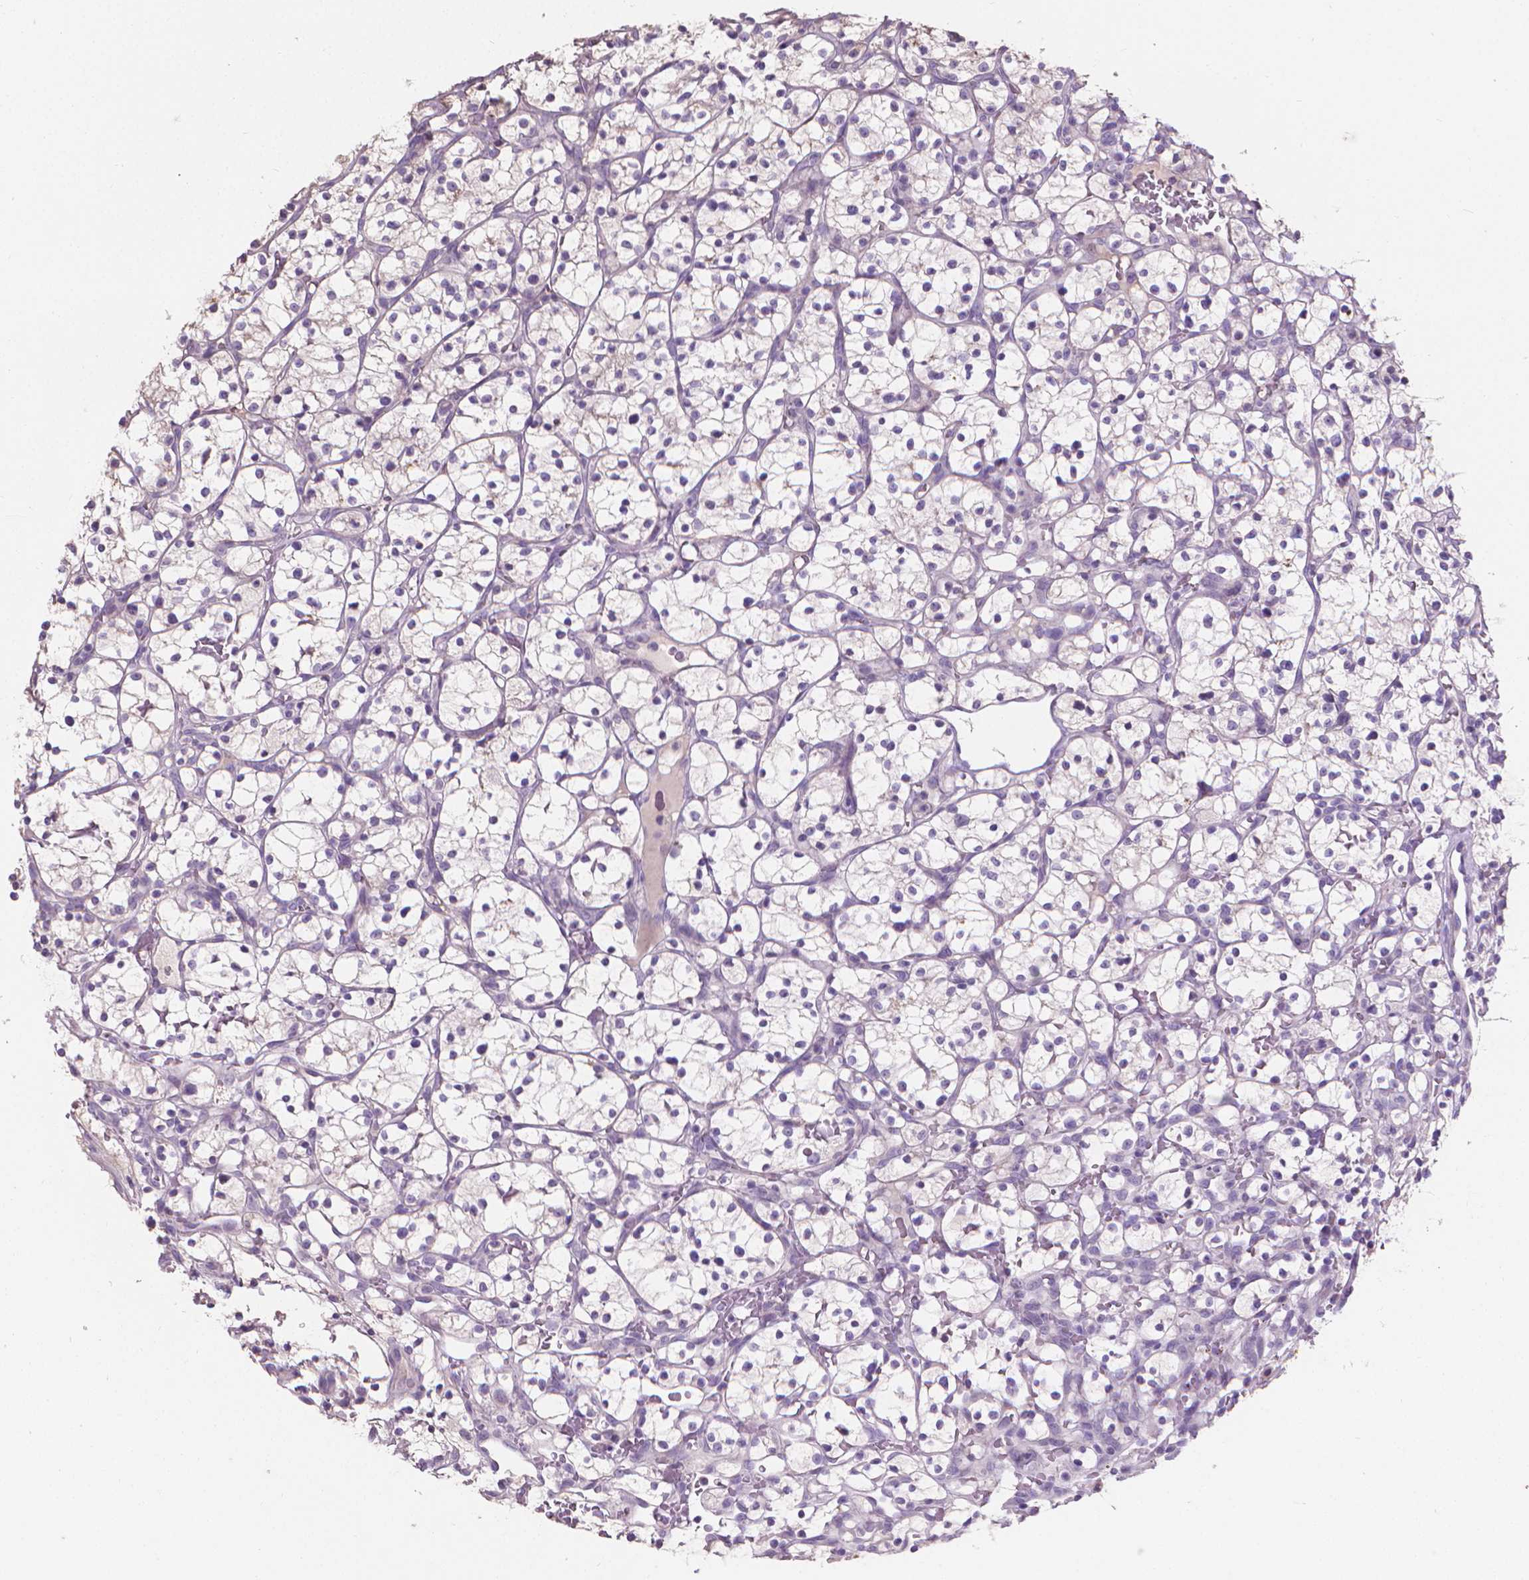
{"staining": {"intensity": "negative", "quantity": "none", "location": "none"}, "tissue": "renal cancer", "cell_type": "Tumor cells", "image_type": "cancer", "snomed": [{"axis": "morphology", "description": "Adenocarcinoma, NOS"}, {"axis": "topography", "description": "Kidney"}], "caption": "Tumor cells show no significant protein positivity in adenocarcinoma (renal).", "gene": "CABCOCO1", "patient": {"sex": "female", "age": 64}}